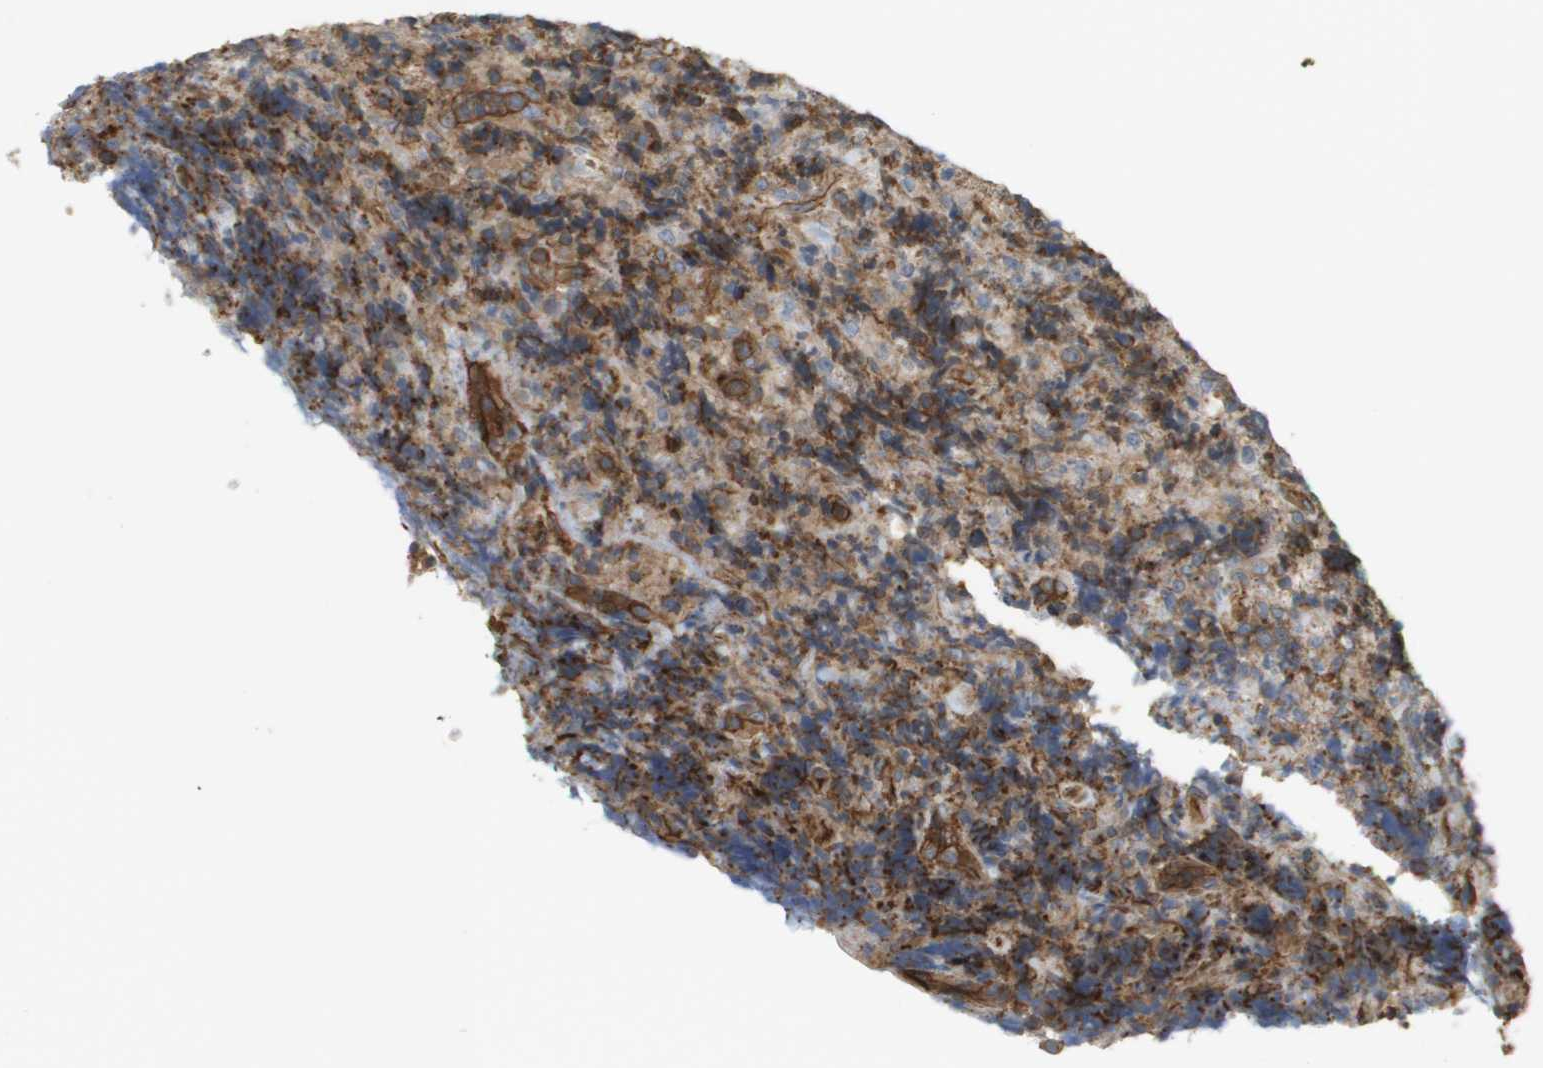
{"staining": {"intensity": "moderate", "quantity": ">75%", "location": "cytoplasmic/membranous"}, "tissue": "lymphoma", "cell_type": "Tumor cells", "image_type": "cancer", "snomed": [{"axis": "morphology", "description": "Malignant lymphoma, non-Hodgkin's type, High grade"}, {"axis": "topography", "description": "Tonsil"}], "caption": "Protein expression analysis of human high-grade malignant lymphoma, non-Hodgkin's type reveals moderate cytoplasmic/membranous expression in approximately >75% of tumor cells. The protein of interest is stained brown, and the nuclei are stained in blue (DAB (3,3'-diaminobenzidine) IHC with brightfield microscopy, high magnification).", "gene": "SGMS2", "patient": {"sex": "female", "age": 36}}